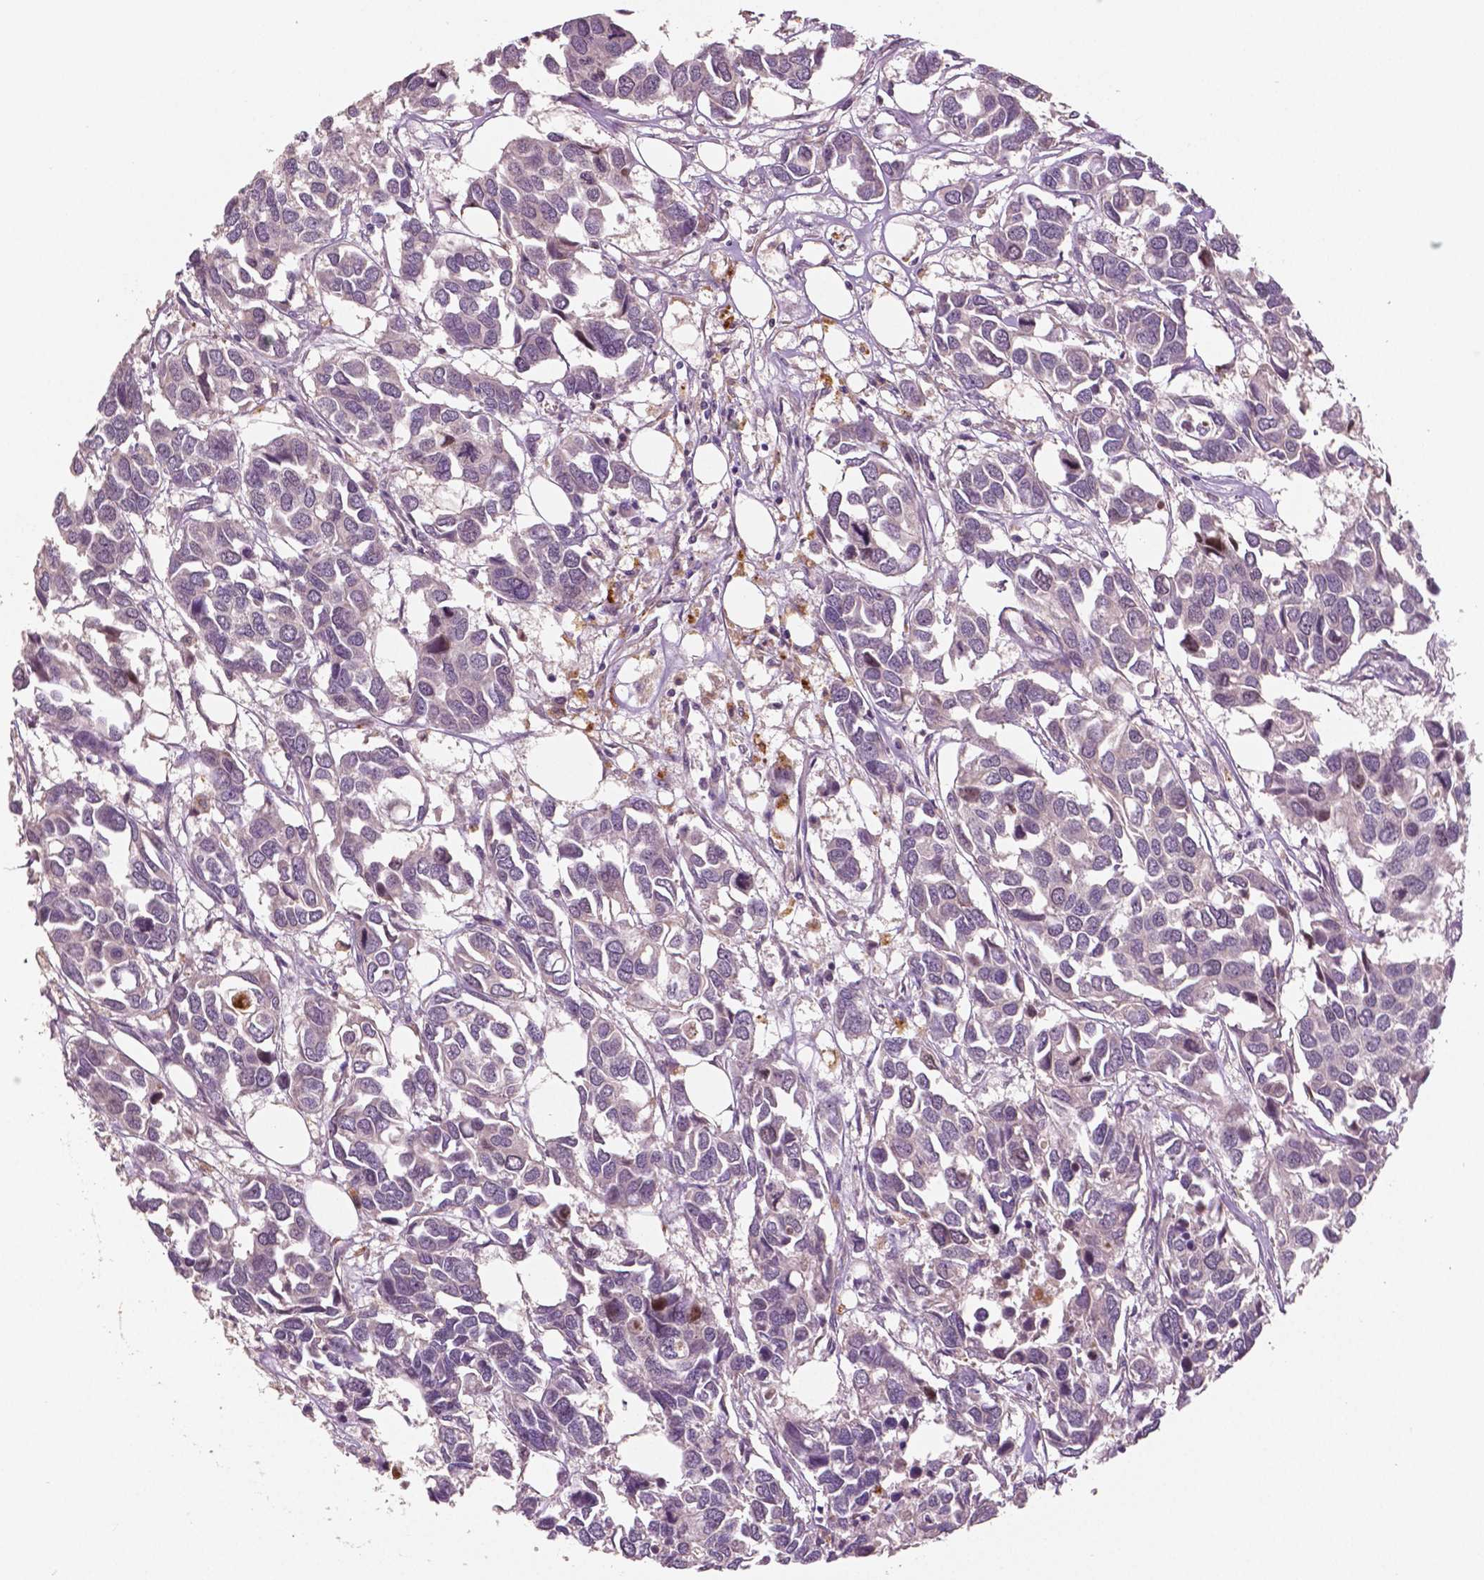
{"staining": {"intensity": "negative", "quantity": "none", "location": "none"}, "tissue": "breast cancer", "cell_type": "Tumor cells", "image_type": "cancer", "snomed": [{"axis": "morphology", "description": "Duct carcinoma"}, {"axis": "topography", "description": "Breast"}], "caption": "There is no significant positivity in tumor cells of infiltrating ductal carcinoma (breast).", "gene": "MKI67", "patient": {"sex": "female", "age": 83}}